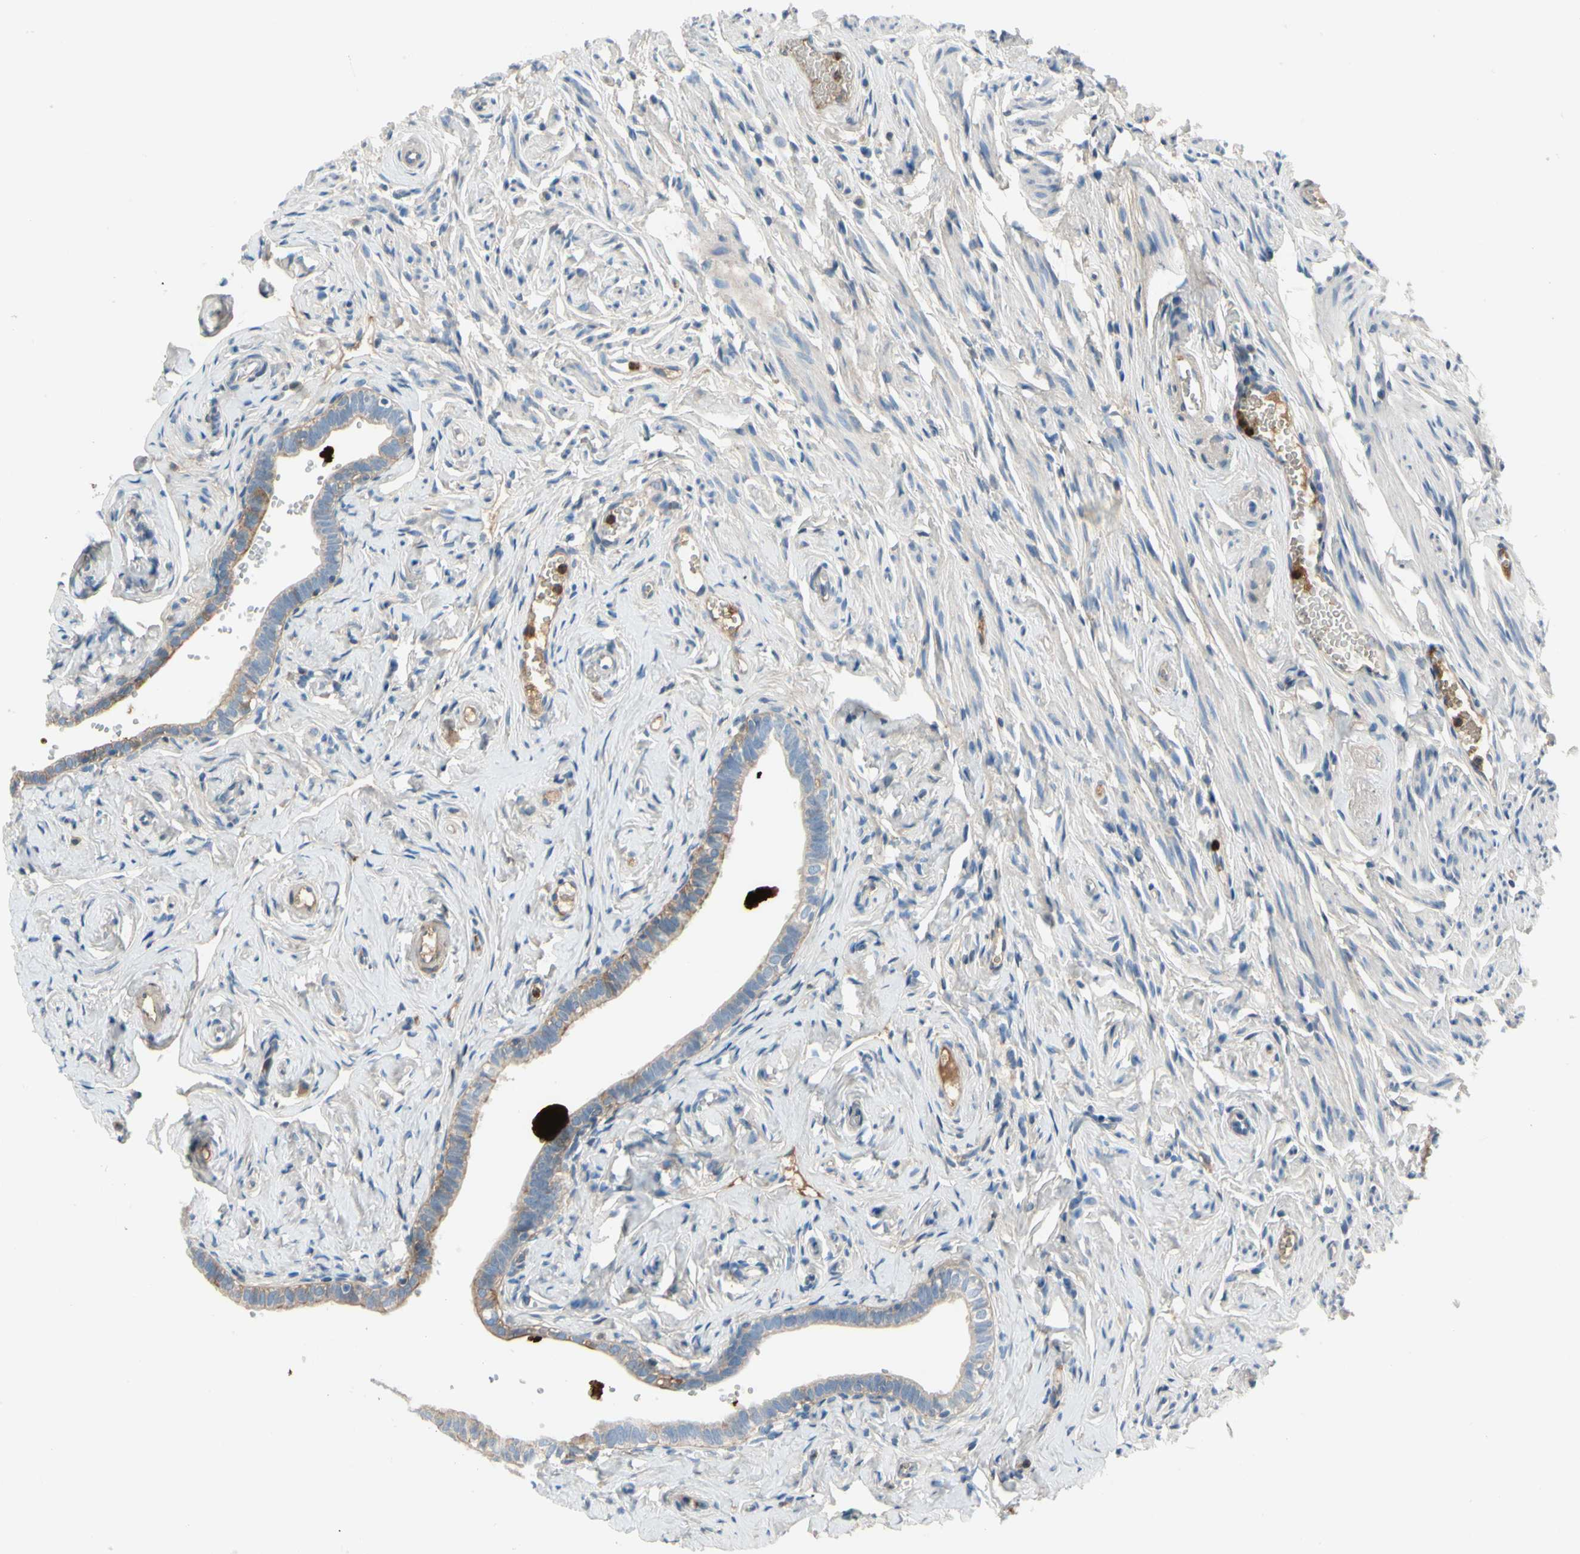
{"staining": {"intensity": "moderate", "quantity": "<25%", "location": "cytoplasmic/membranous"}, "tissue": "fallopian tube", "cell_type": "Glandular cells", "image_type": "normal", "snomed": [{"axis": "morphology", "description": "Normal tissue, NOS"}, {"axis": "topography", "description": "Fallopian tube"}], "caption": "A brown stain shows moderate cytoplasmic/membranous expression of a protein in glandular cells of benign fallopian tube. The protein of interest is stained brown, and the nuclei are stained in blue (DAB IHC with brightfield microscopy, high magnification).", "gene": "HJURP", "patient": {"sex": "female", "age": 71}}